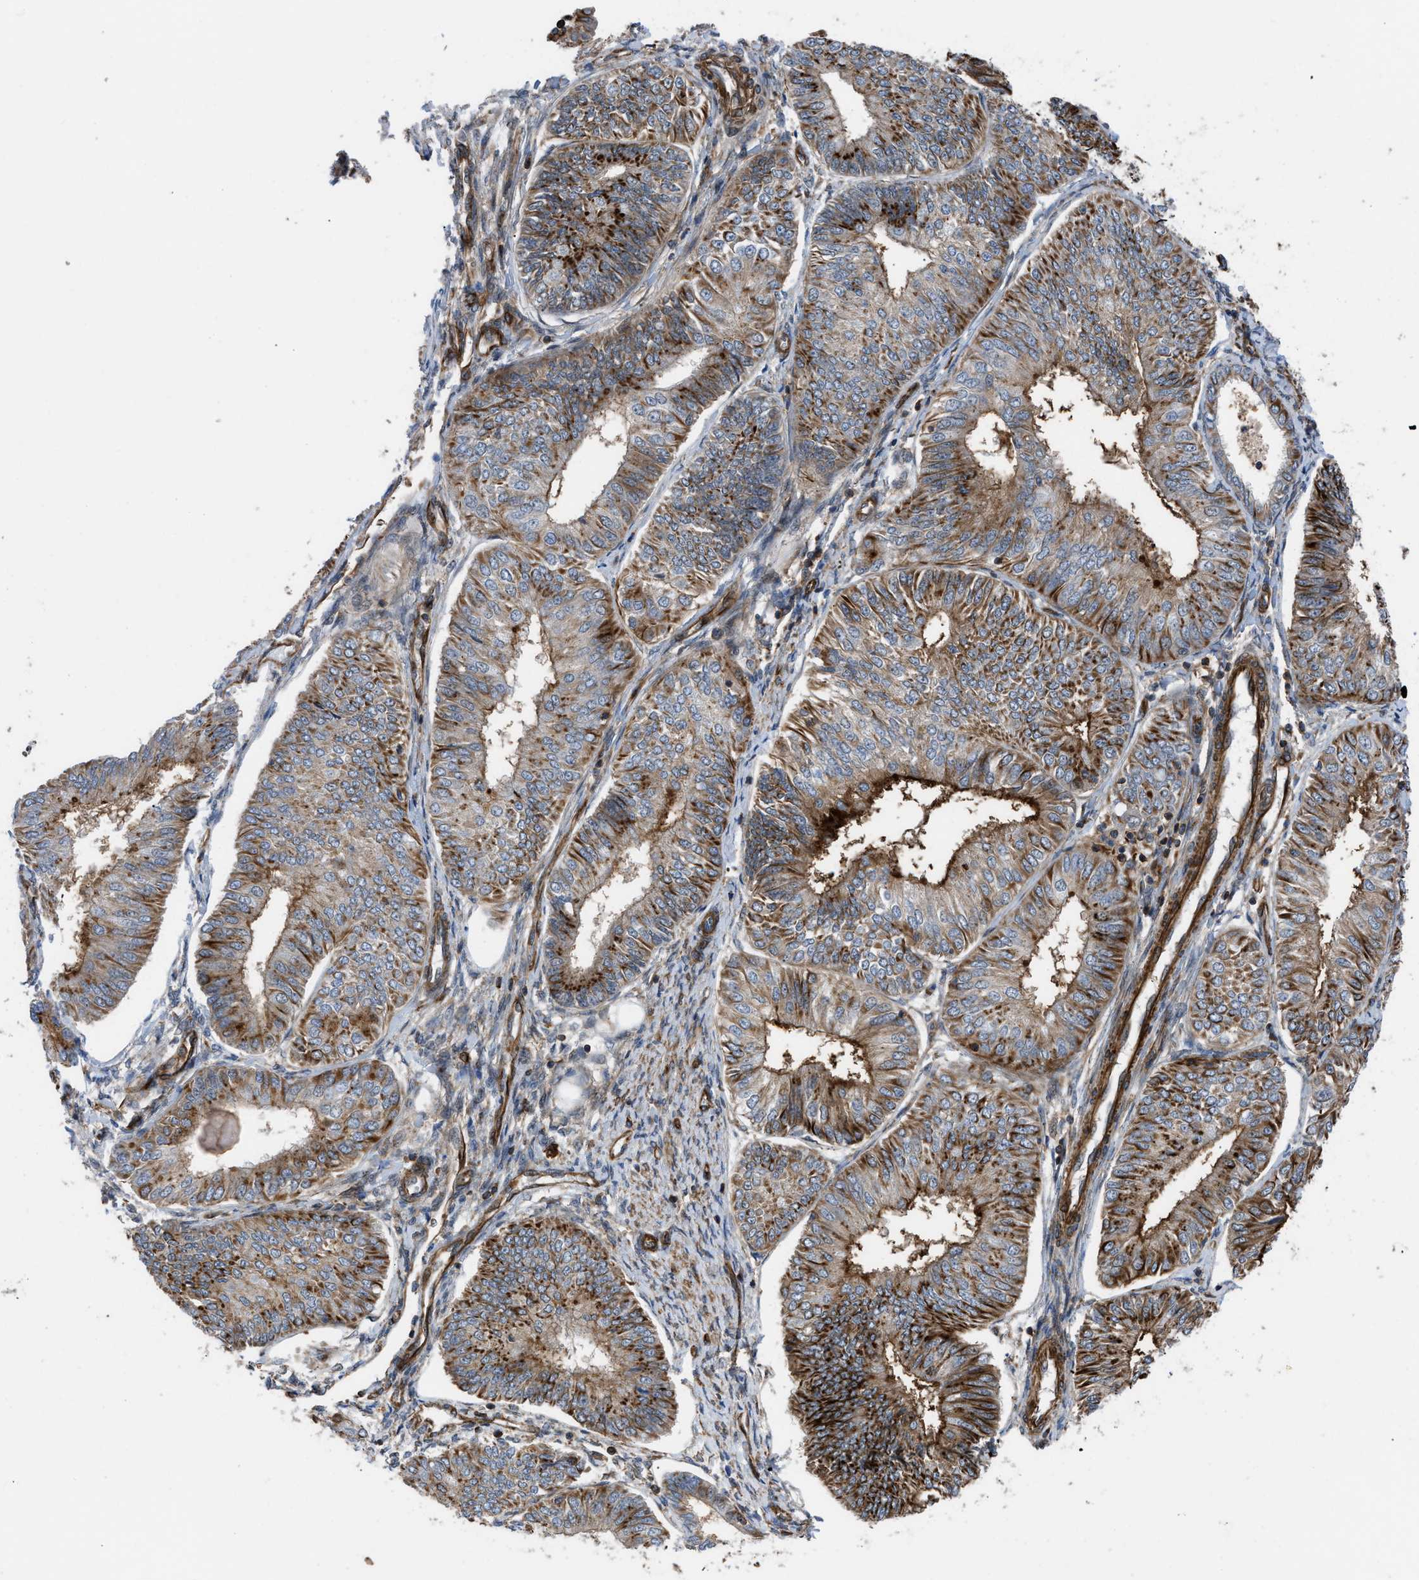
{"staining": {"intensity": "moderate", "quantity": ">75%", "location": "cytoplasmic/membranous"}, "tissue": "endometrial cancer", "cell_type": "Tumor cells", "image_type": "cancer", "snomed": [{"axis": "morphology", "description": "Adenocarcinoma, NOS"}, {"axis": "topography", "description": "Endometrium"}], "caption": "Tumor cells demonstrate medium levels of moderate cytoplasmic/membranous expression in about >75% of cells in human endometrial adenocarcinoma.", "gene": "PTPRE", "patient": {"sex": "female", "age": 58}}